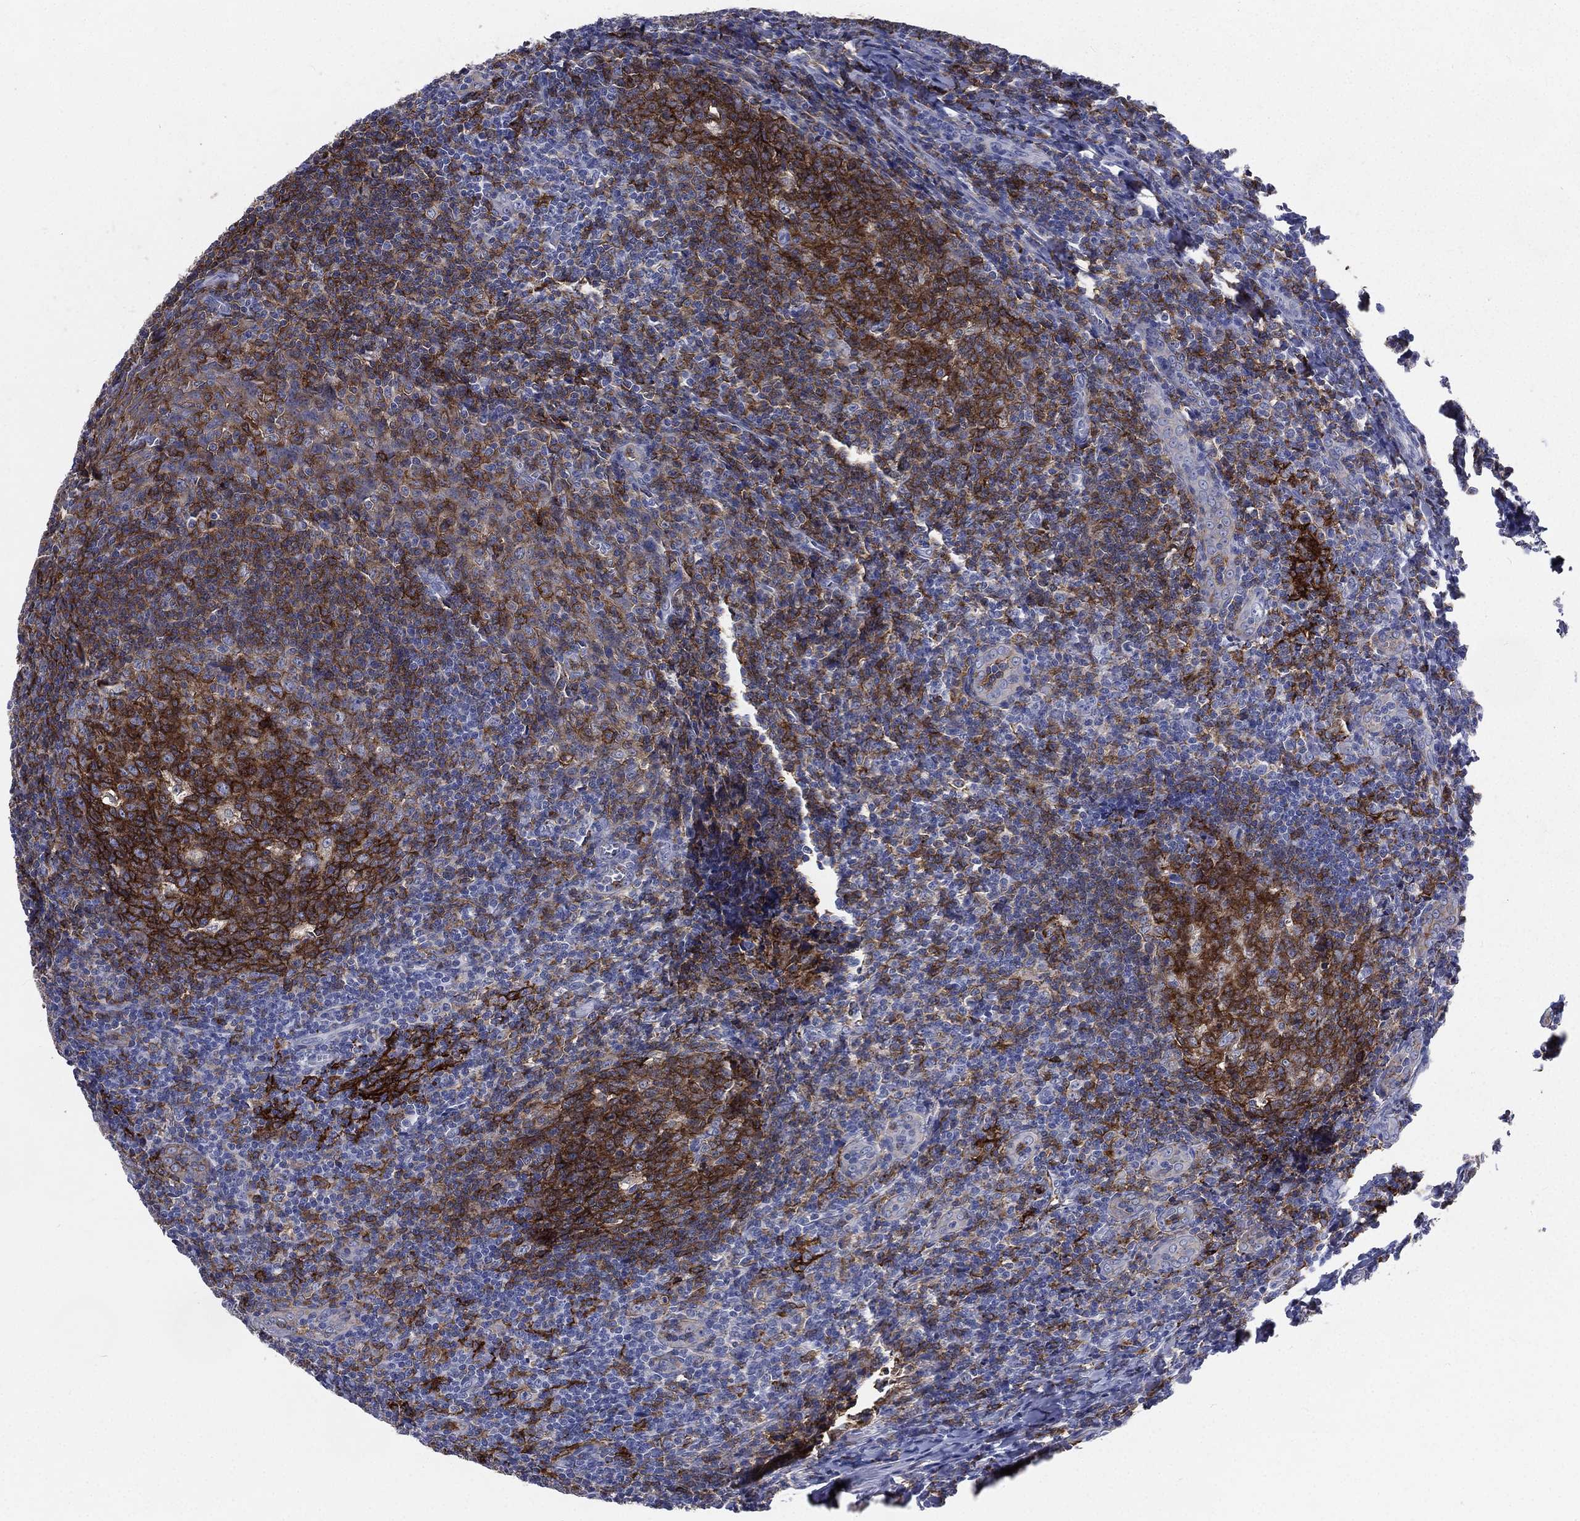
{"staining": {"intensity": "strong", "quantity": ">75%", "location": "cytoplasmic/membranous"}, "tissue": "tonsil", "cell_type": "Germinal center cells", "image_type": "normal", "snomed": [{"axis": "morphology", "description": "Normal tissue, NOS"}, {"axis": "topography", "description": "Tonsil"}], "caption": "Protein staining demonstrates strong cytoplasmic/membranous staining in about >75% of germinal center cells in benign tonsil.", "gene": "BASP1", "patient": {"sex": "male", "age": 20}}